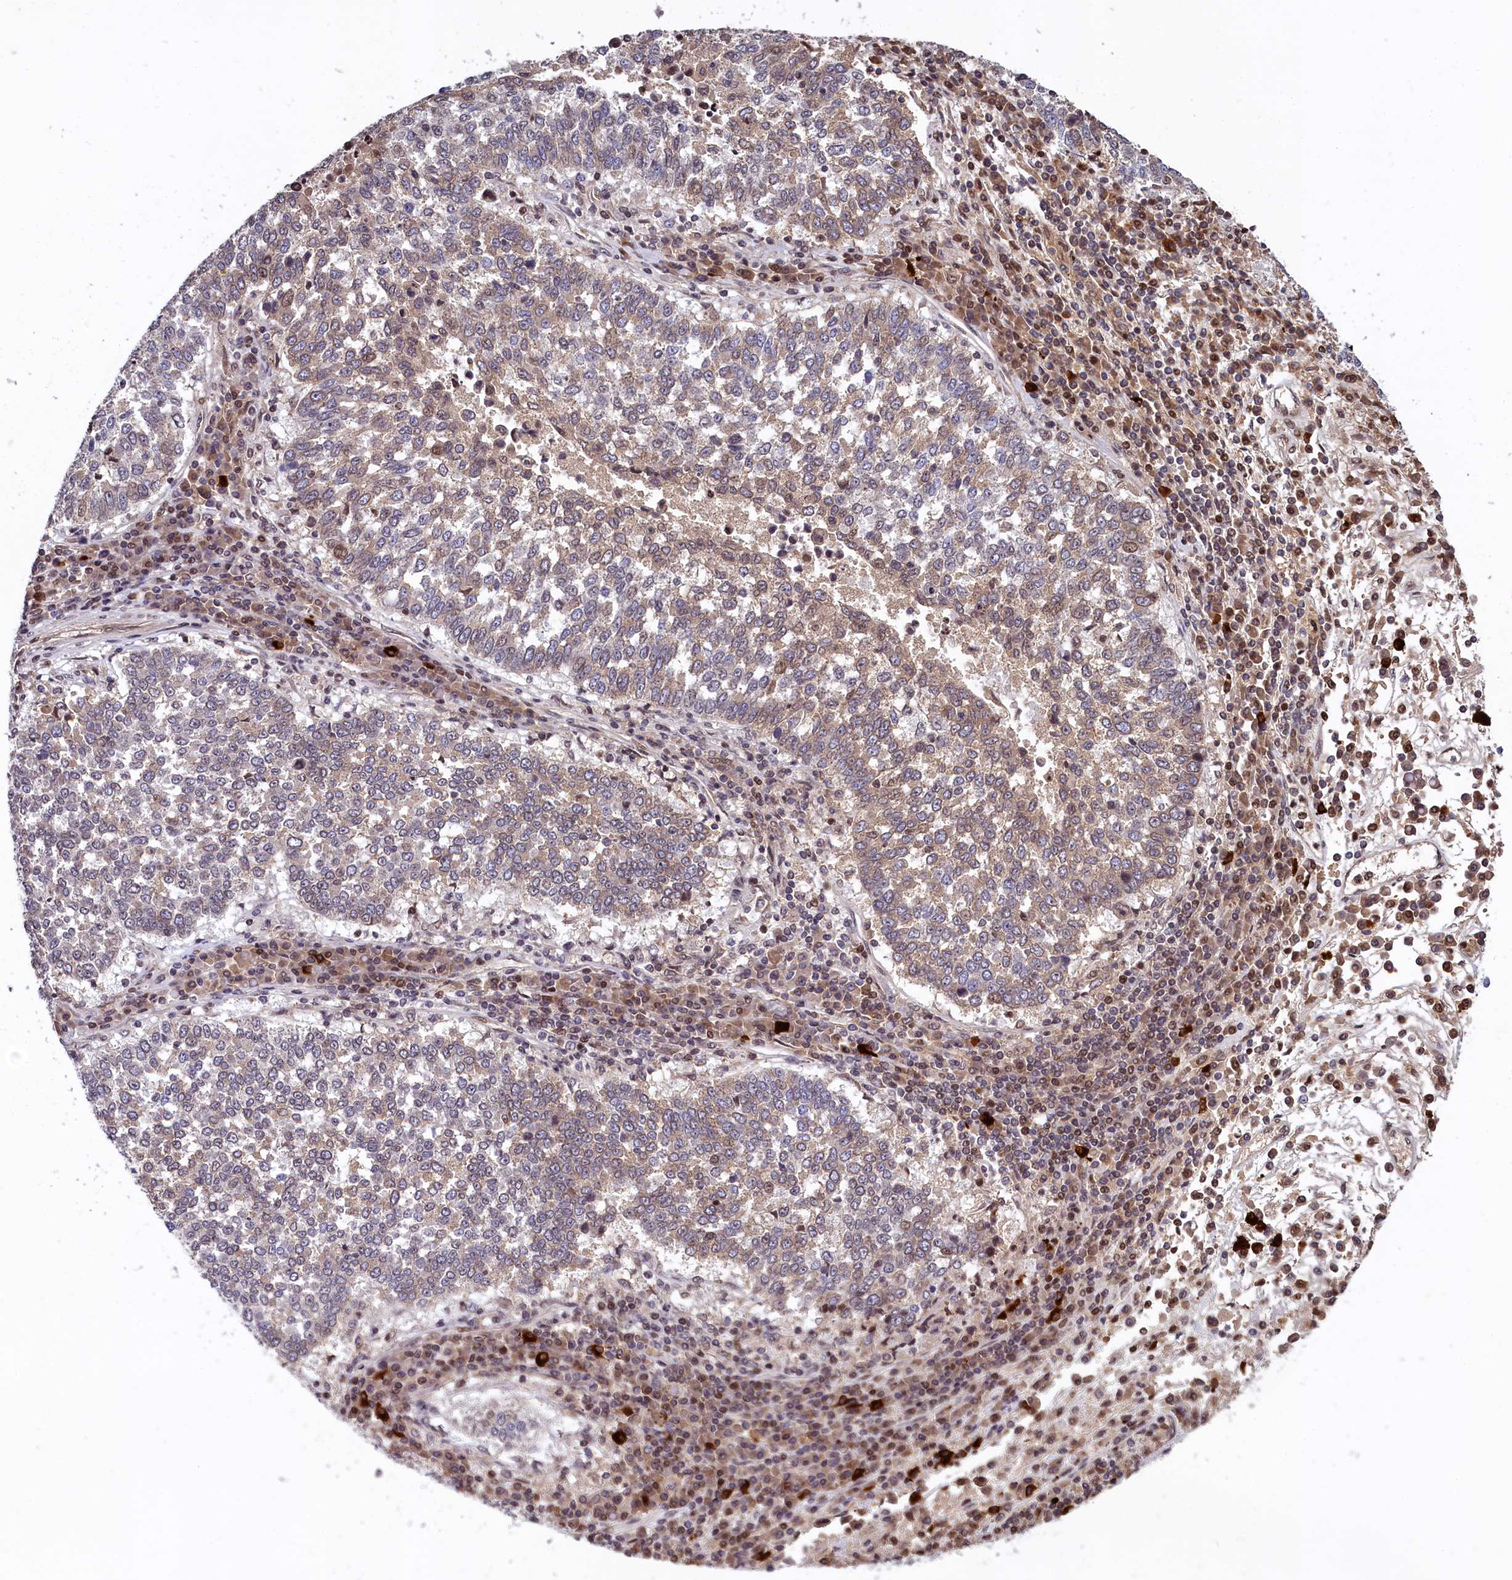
{"staining": {"intensity": "weak", "quantity": ">75%", "location": "cytoplasmic/membranous"}, "tissue": "lung cancer", "cell_type": "Tumor cells", "image_type": "cancer", "snomed": [{"axis": "morphology", "description": "Squamous cell carcinoma, NOS"}, {"axis": "topography", "description": "Lung"}], "caption": "Protein expression analysis of lung cancer displays weak cytoplasmic/membranous staining in about >75% of tumor cells. (IHC, brightfield microscopy, high magnification).", "gene": "FAM217B", "patient": {"sex": "male", "age": 73}}